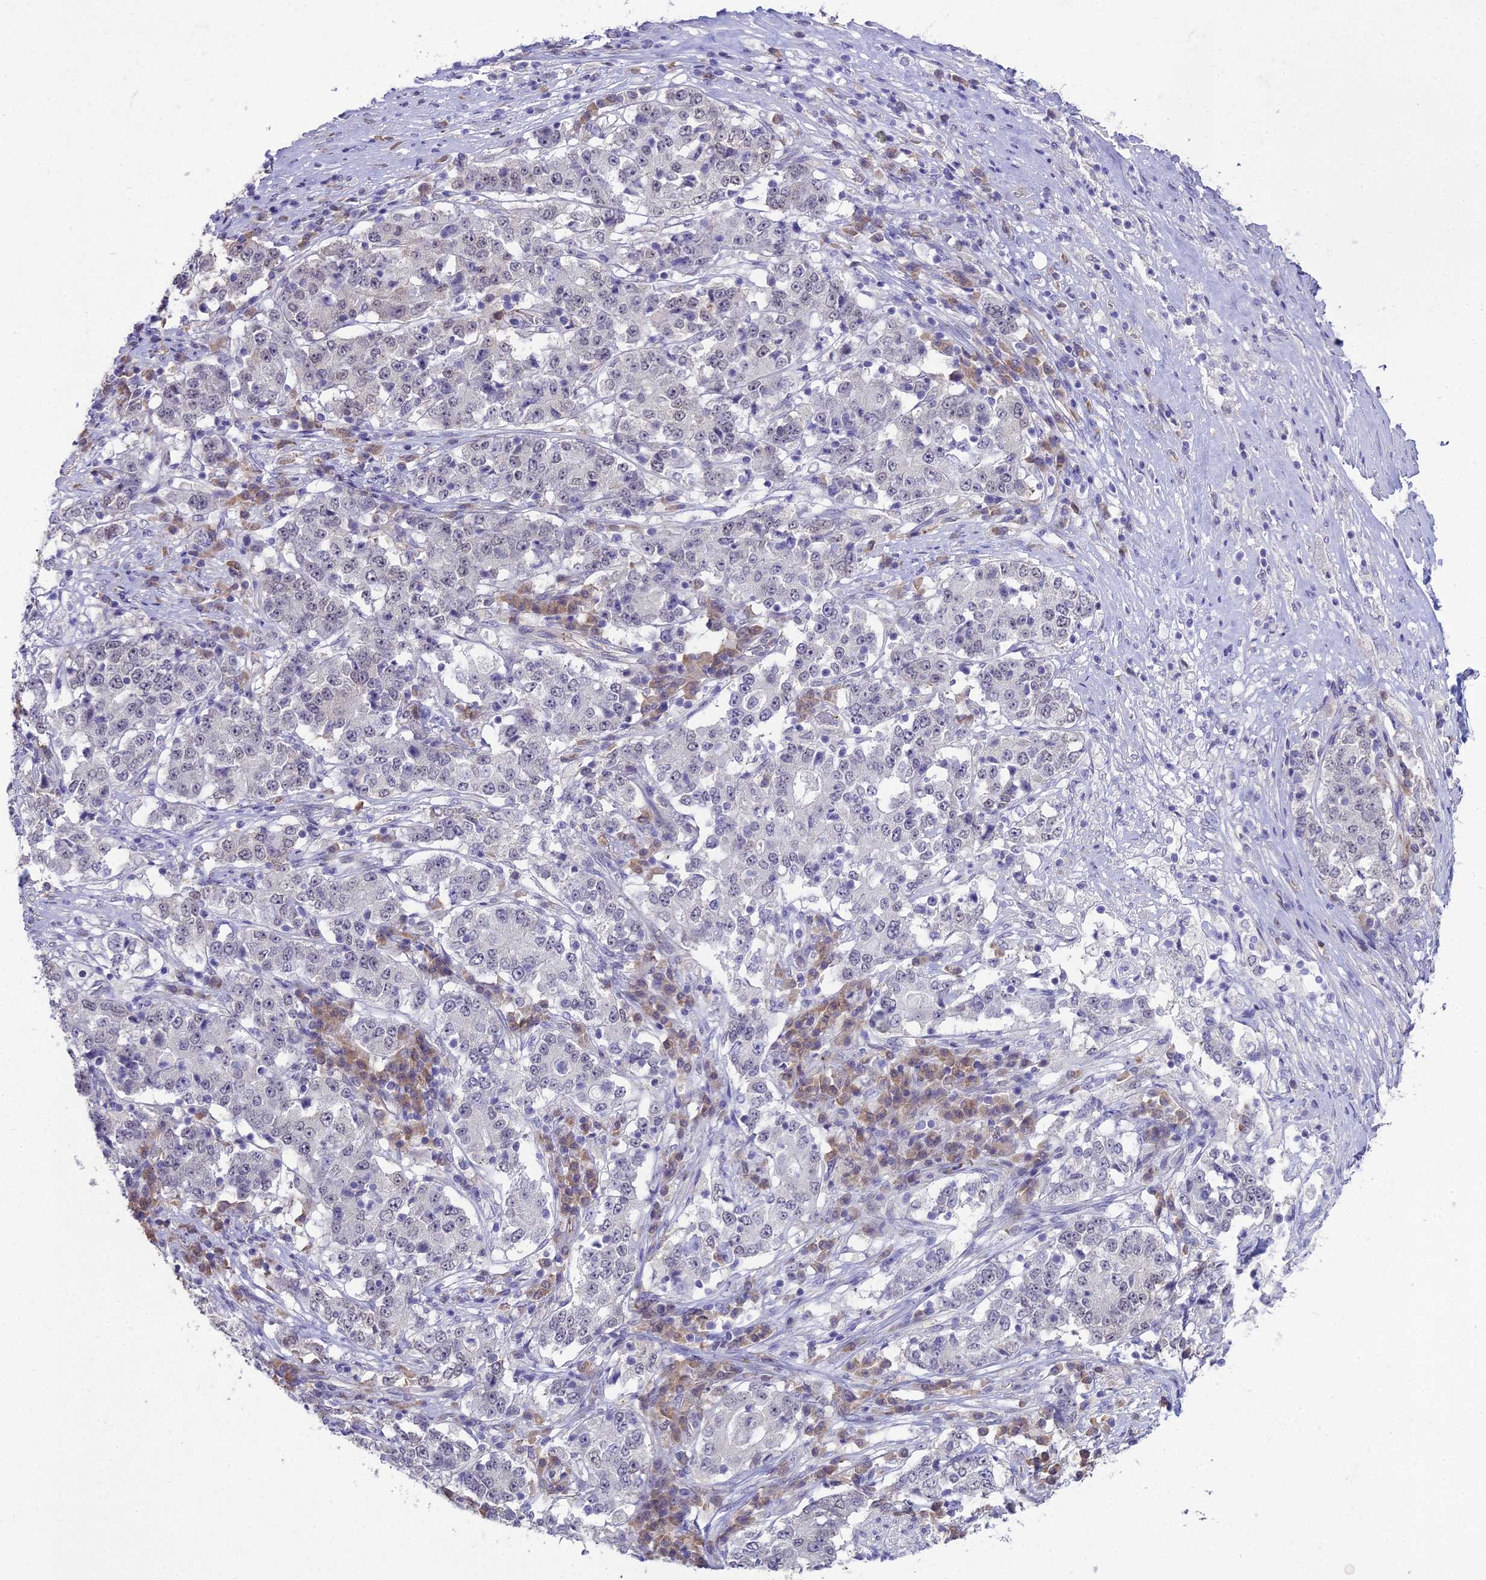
{"staining": {"intensity": "negative", "quantity": "none", "location": "none"}, "tissue": "stomach cancer", "cell_type": "Tumor cells", "image_type": "cancer", "snomed": [{"axis": "morphology", "description": "Adenocarcinoma, NOS"}, {"axis": "topography", "description": "Stomach"}], "caption": "There is no significant positivity in tumor cells of adenocarcinoma (stomach).", "gene": "BLNK", "patient": {"sex": "male", "age": 59}}